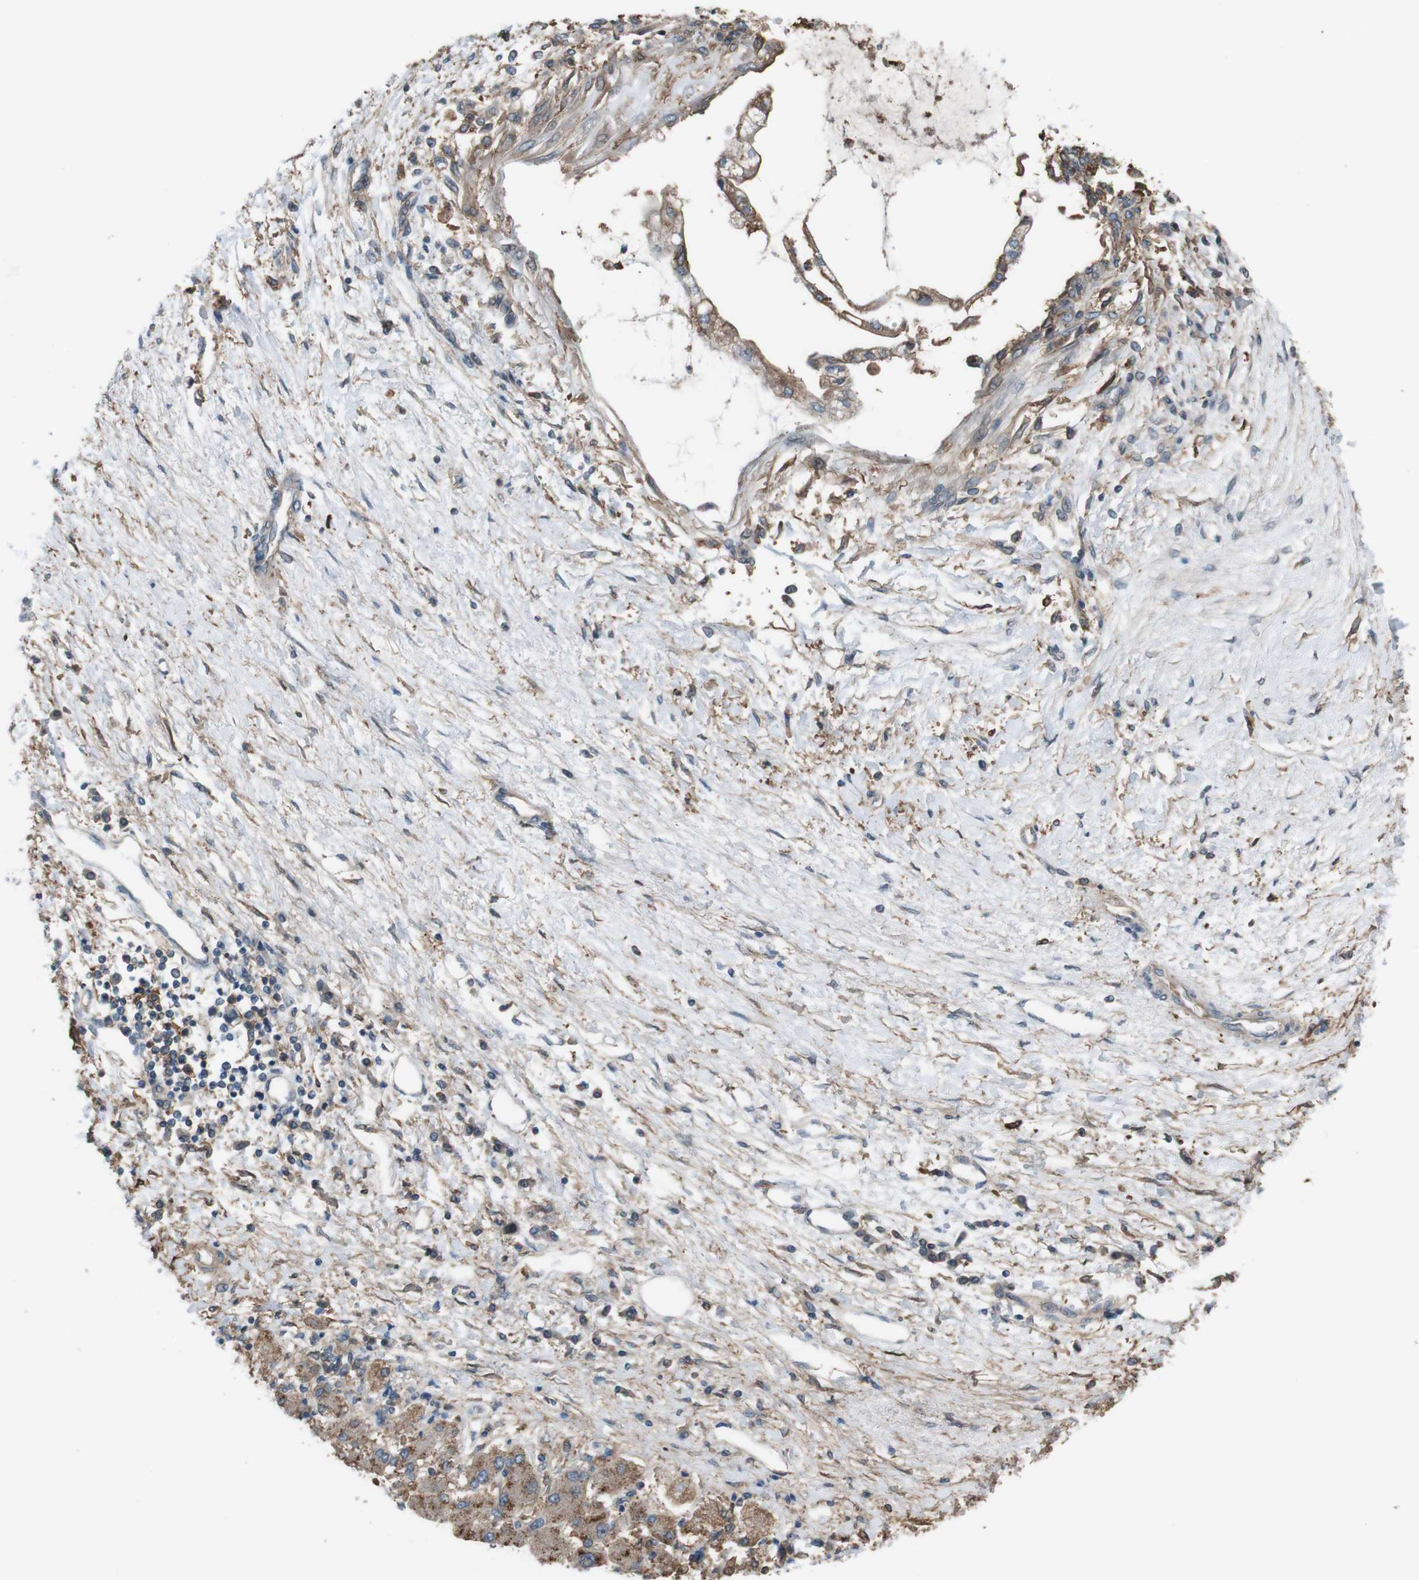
{"staining": {"intensity": "moderate", "quantity": "25%-75%", "location": "cytoplasmic/membranous"}, "tissue": "liver cancer", "cell_type": "Tumor cells", "image_type": "cancer", "snomed": [{"axis": "morphology", "description": "Cholangiocarcinoma"}, {"axis": "topography", "description": "Liver"}], "caption": "A histopathology image of liver cancer (cholangiocarcinoma) stained for a protein demonstrates moderate cytoplasmic/membranous brown staining in tumor cells.", "gene": "ATP2B1", "patient": {"sex": "male", "age": 50}}